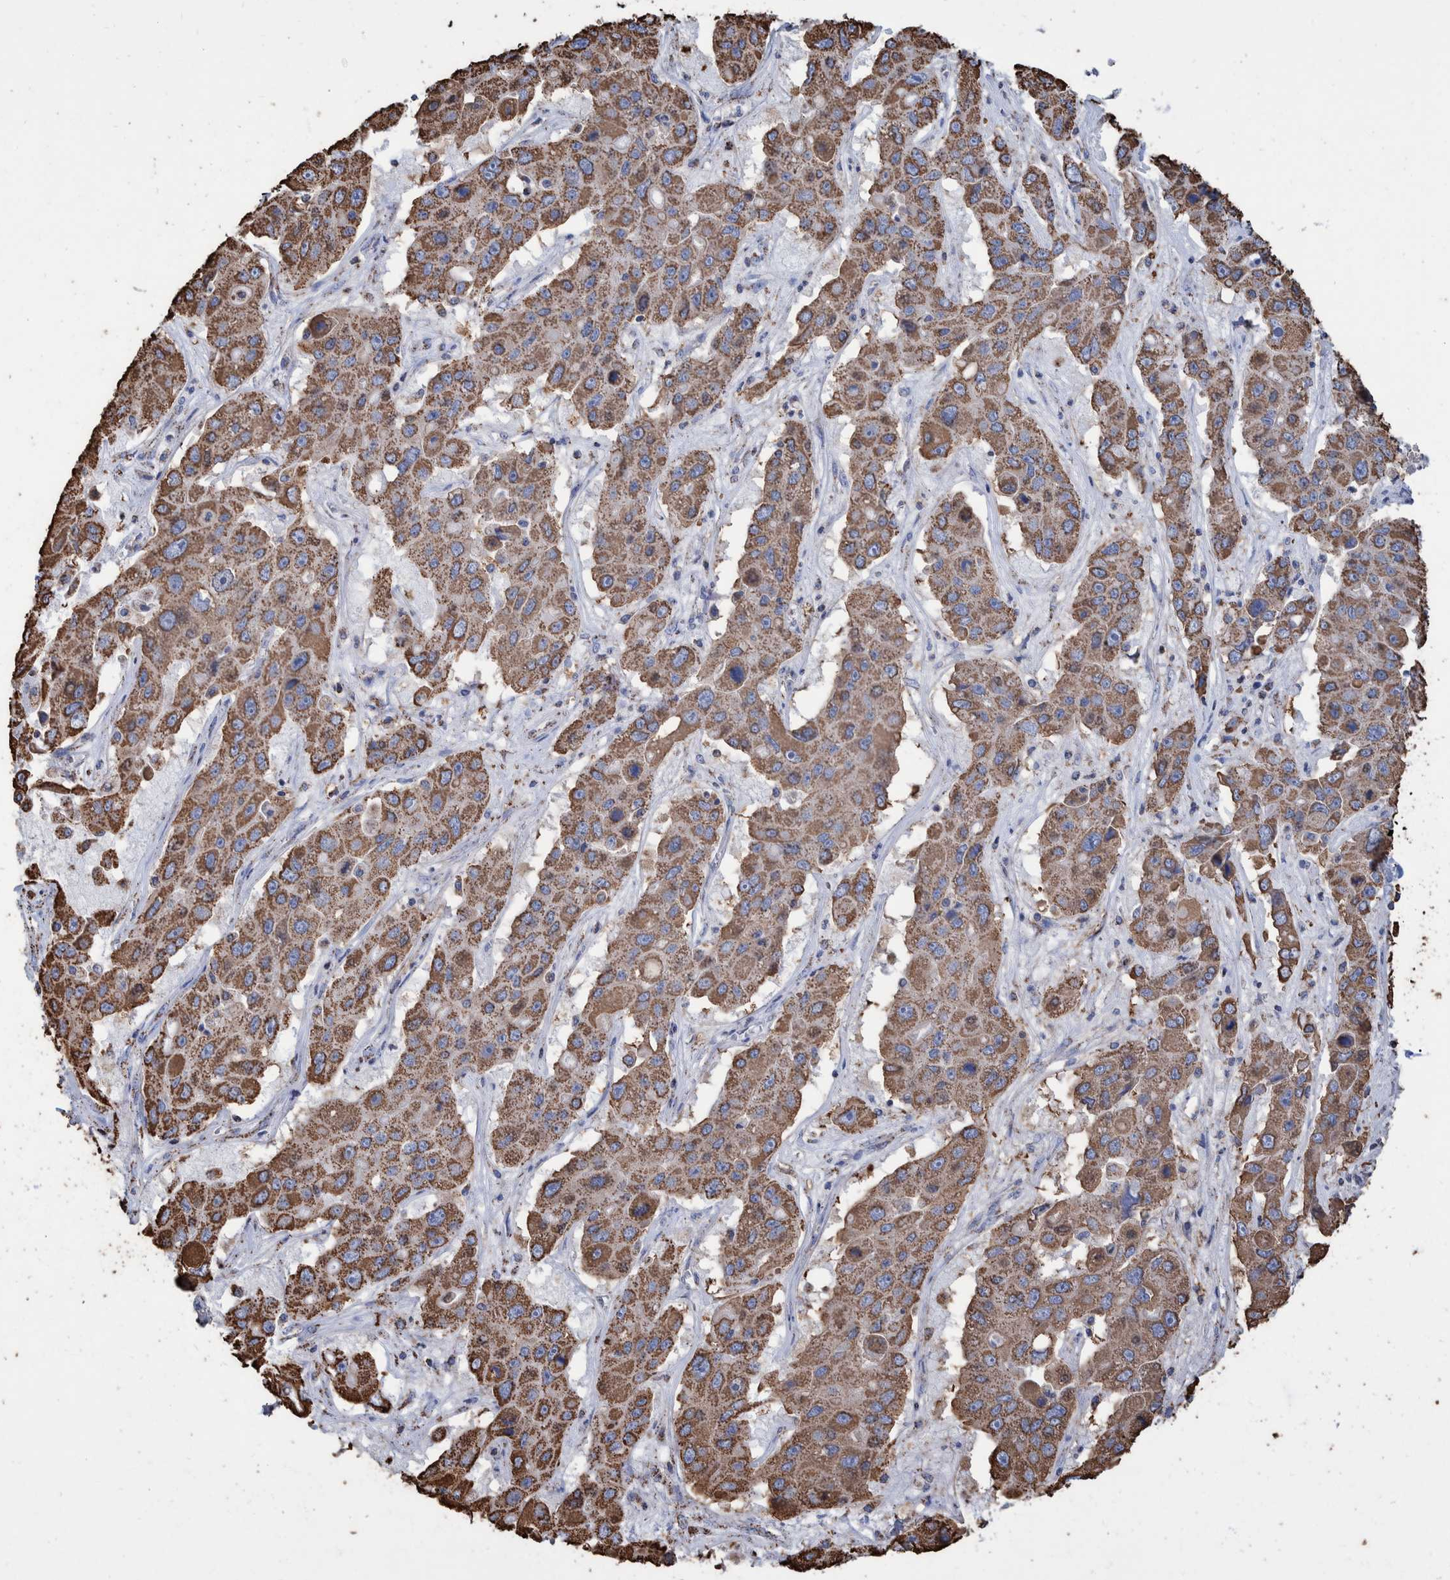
{"staining": {"intensity": "moderate", "quantity": ">75%", "location": "cytoplasmic/membranous"}, "tissue": "liver cancer", "cell_type": "Tumor cells", "image_type": "cancer", "snomed": [{"axis": "morphology", "description": "Cholangiocarcinoma"}, {"axis": "topography", "description": "Liver"}], "caption": "IHC (DAB) staining of human liver cancer reveals moderate cytoplasmic/membranous protein positivity in approximately >75% of tumor cells. The protein is stained brown, and the nuclei are stained in blue (DAB (3,3'-diaminobenzidine) IHC with brightfield microscopy, high magnification).", "gene": "VPS26C", "patient": {"sex": "male", "age": 67}}